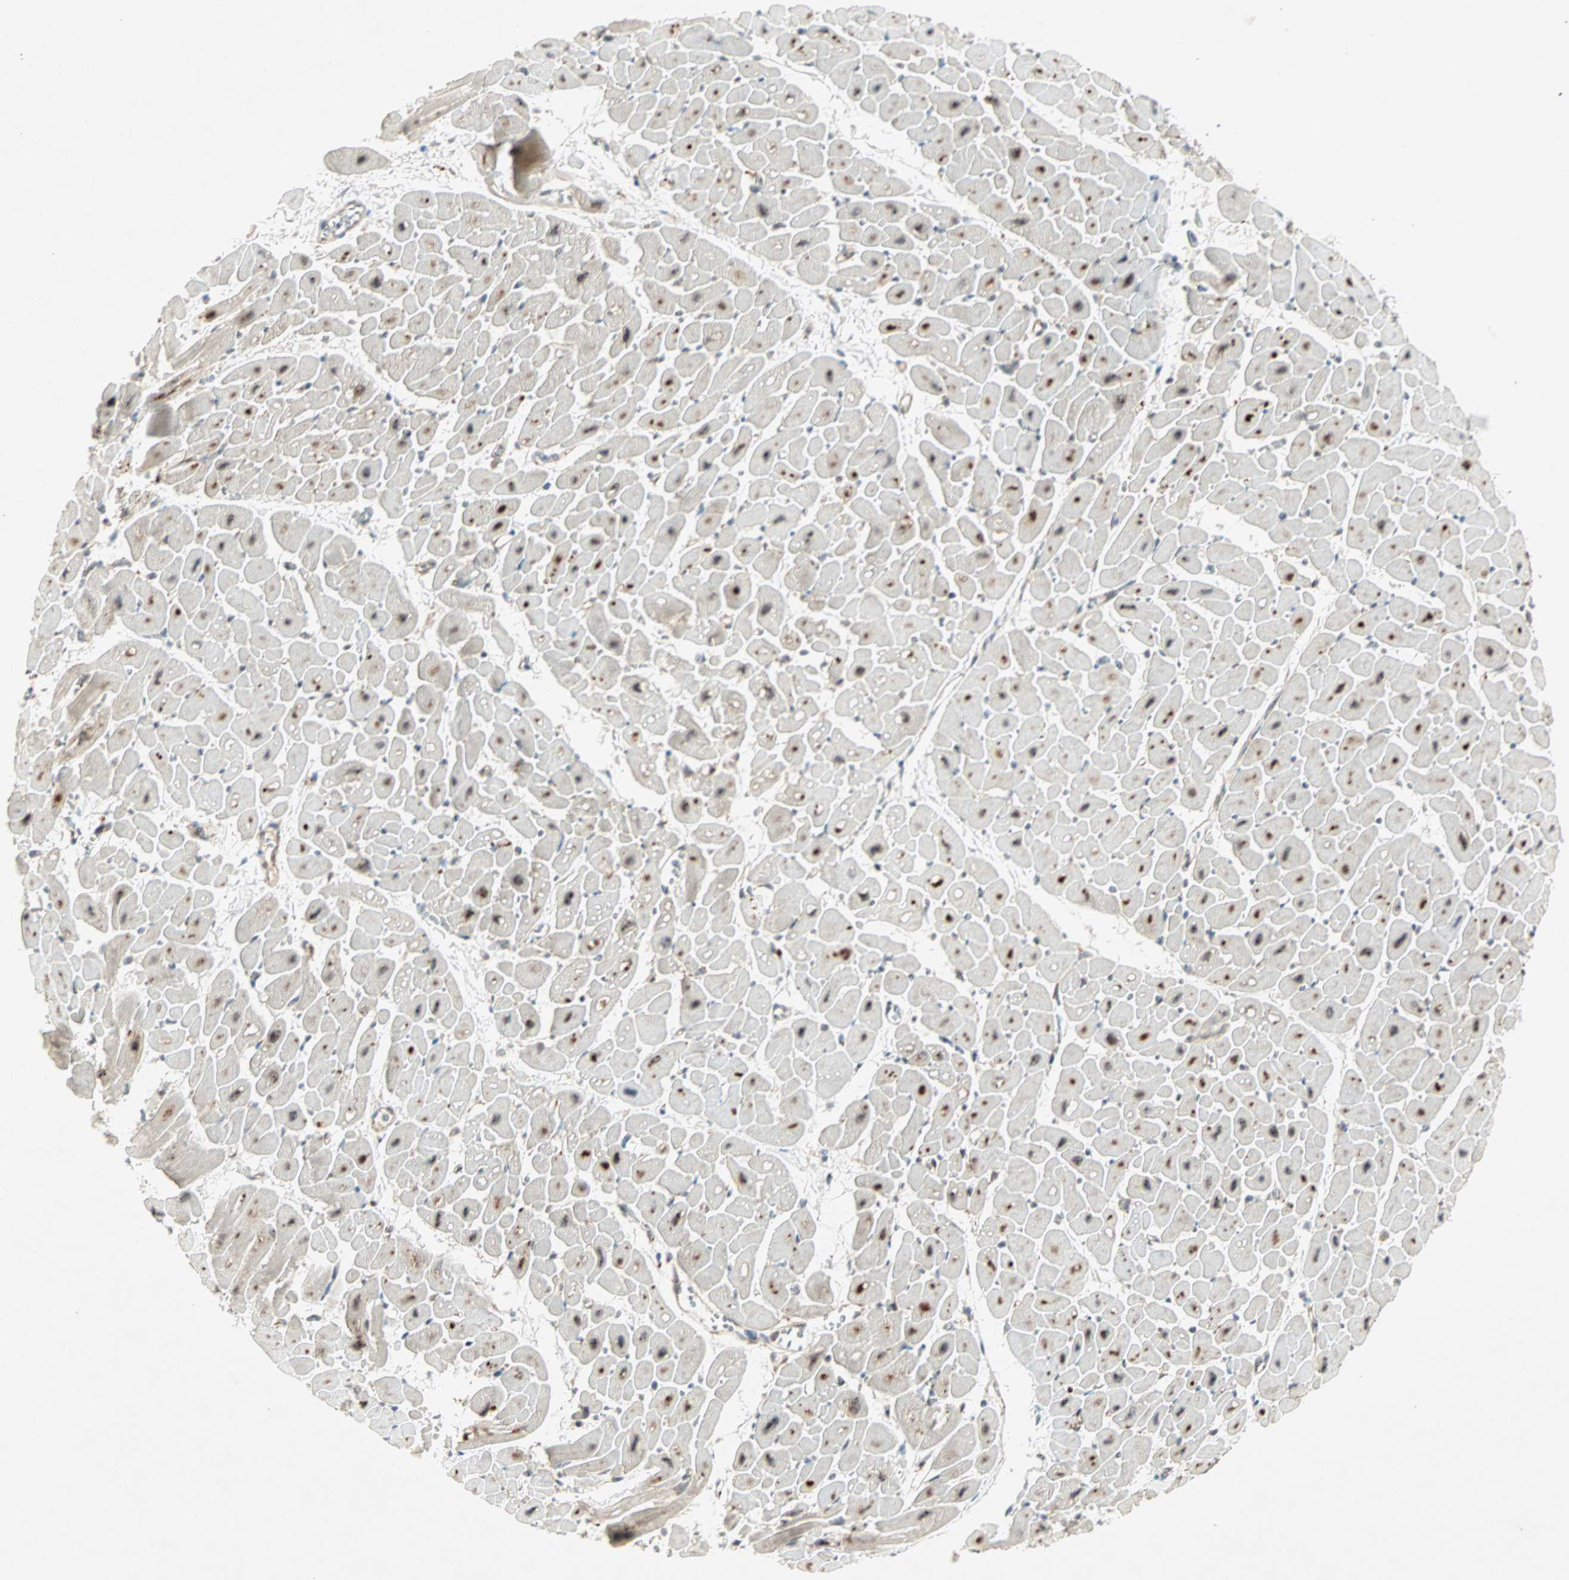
{"staining": {"intensity": "strong", "quantity": "25%-75%", "location": "cytoplasmic/membranous"}, "tissue": "heart muscle", "cell_type": "Cardiomyocytes", "image_type": "normal", "snomed": [{"axis": "morphology", "description": "Normal tissue, NOS"}, {"axis": "topography", "description": "Heart"}], "caption": "Human heart muscle stained with a brown dye exhibits strong cytoplasmic/membranous positive expression in about 25%-75% of cardiomyocytes.", "gene": "ZNF37A", "patient": {"sex": "male", "age": 45}}